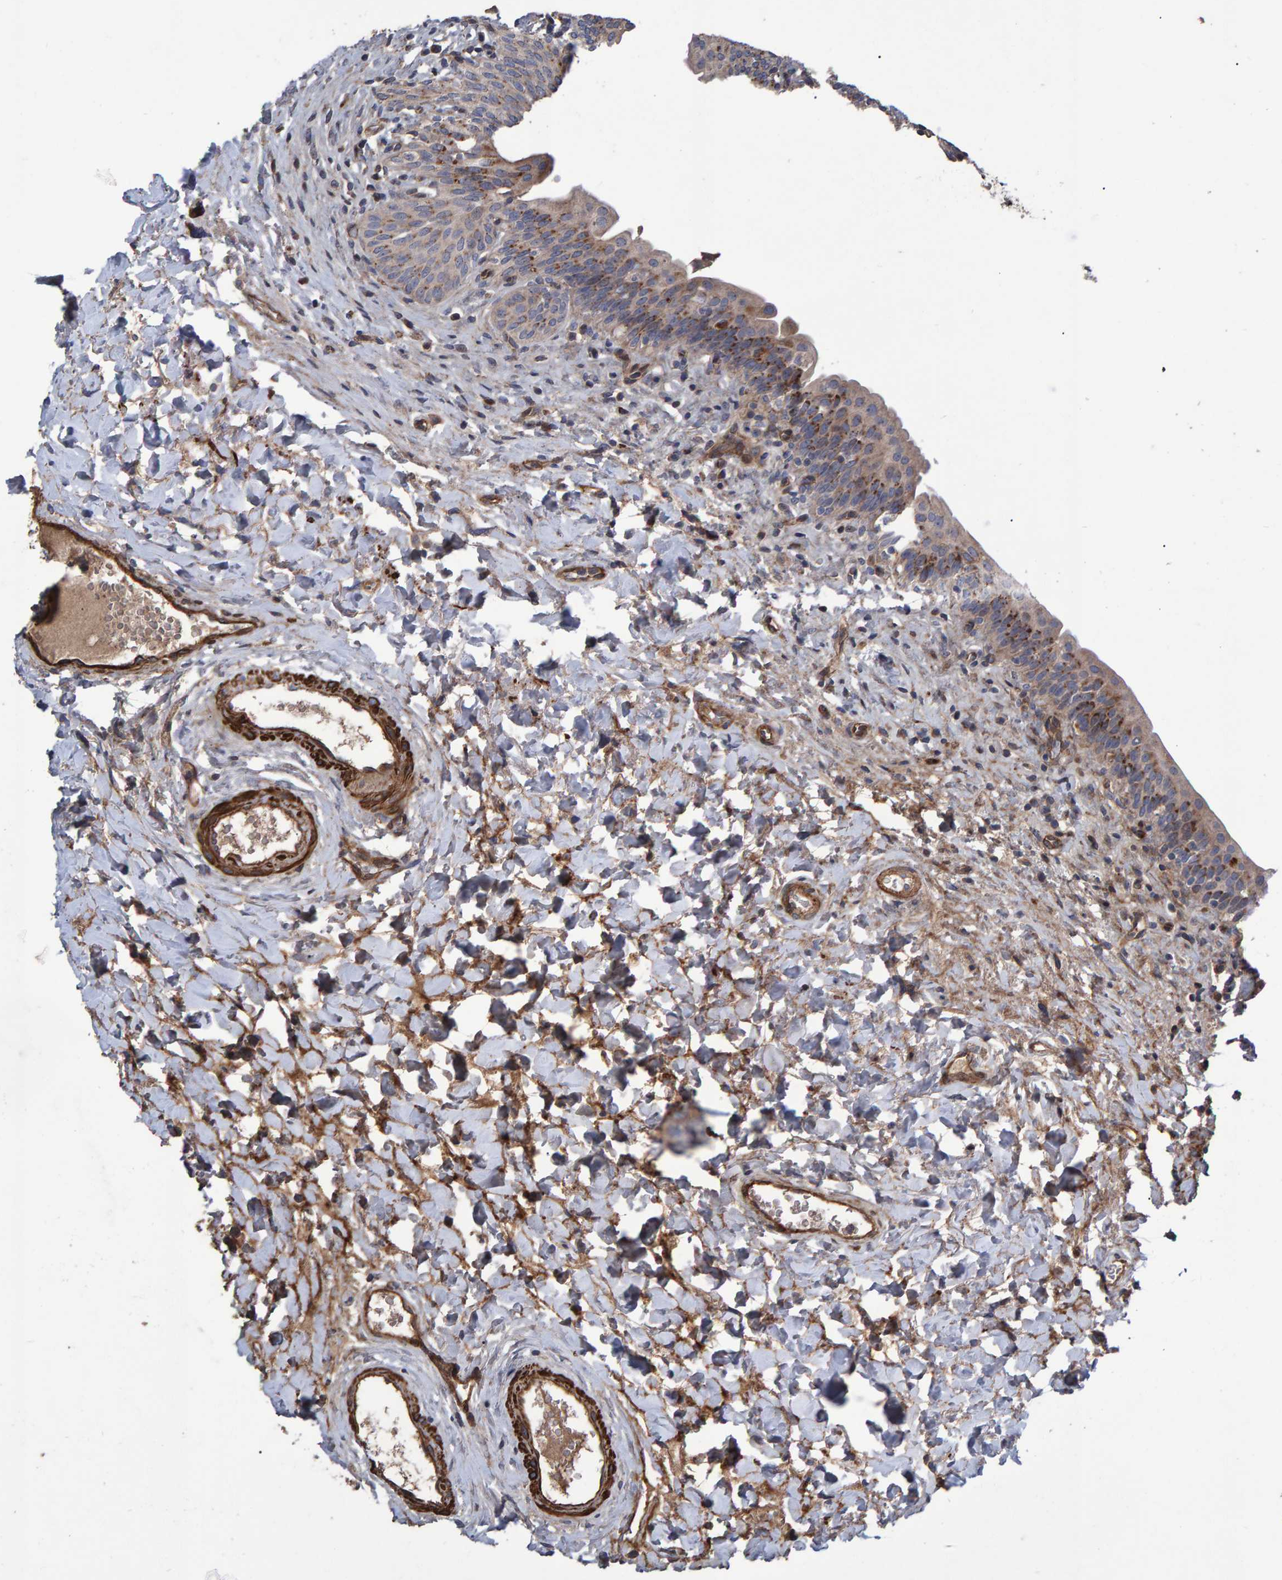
{"staining": {"intensity": "moderate", "quantity": "25%-75%", "location": "cytoplasmic/membranous"}, "tissue": "urinary bladder", "cell_type": "Urothelial cells", "image_type": "normal", "snomed": [{"axis": "morphology", "description": "Normal tissue, NOS"}, {"axis": "topography", "description": "Urinary bladder"}], "caption": "The immunohistochemical stain shows moderate cytoplasmic/membranous staining in urothelial cells of unremarkable urinary bladder.", "gene": "SLIT2", "patient": {"sex": "male", "age": 83}}